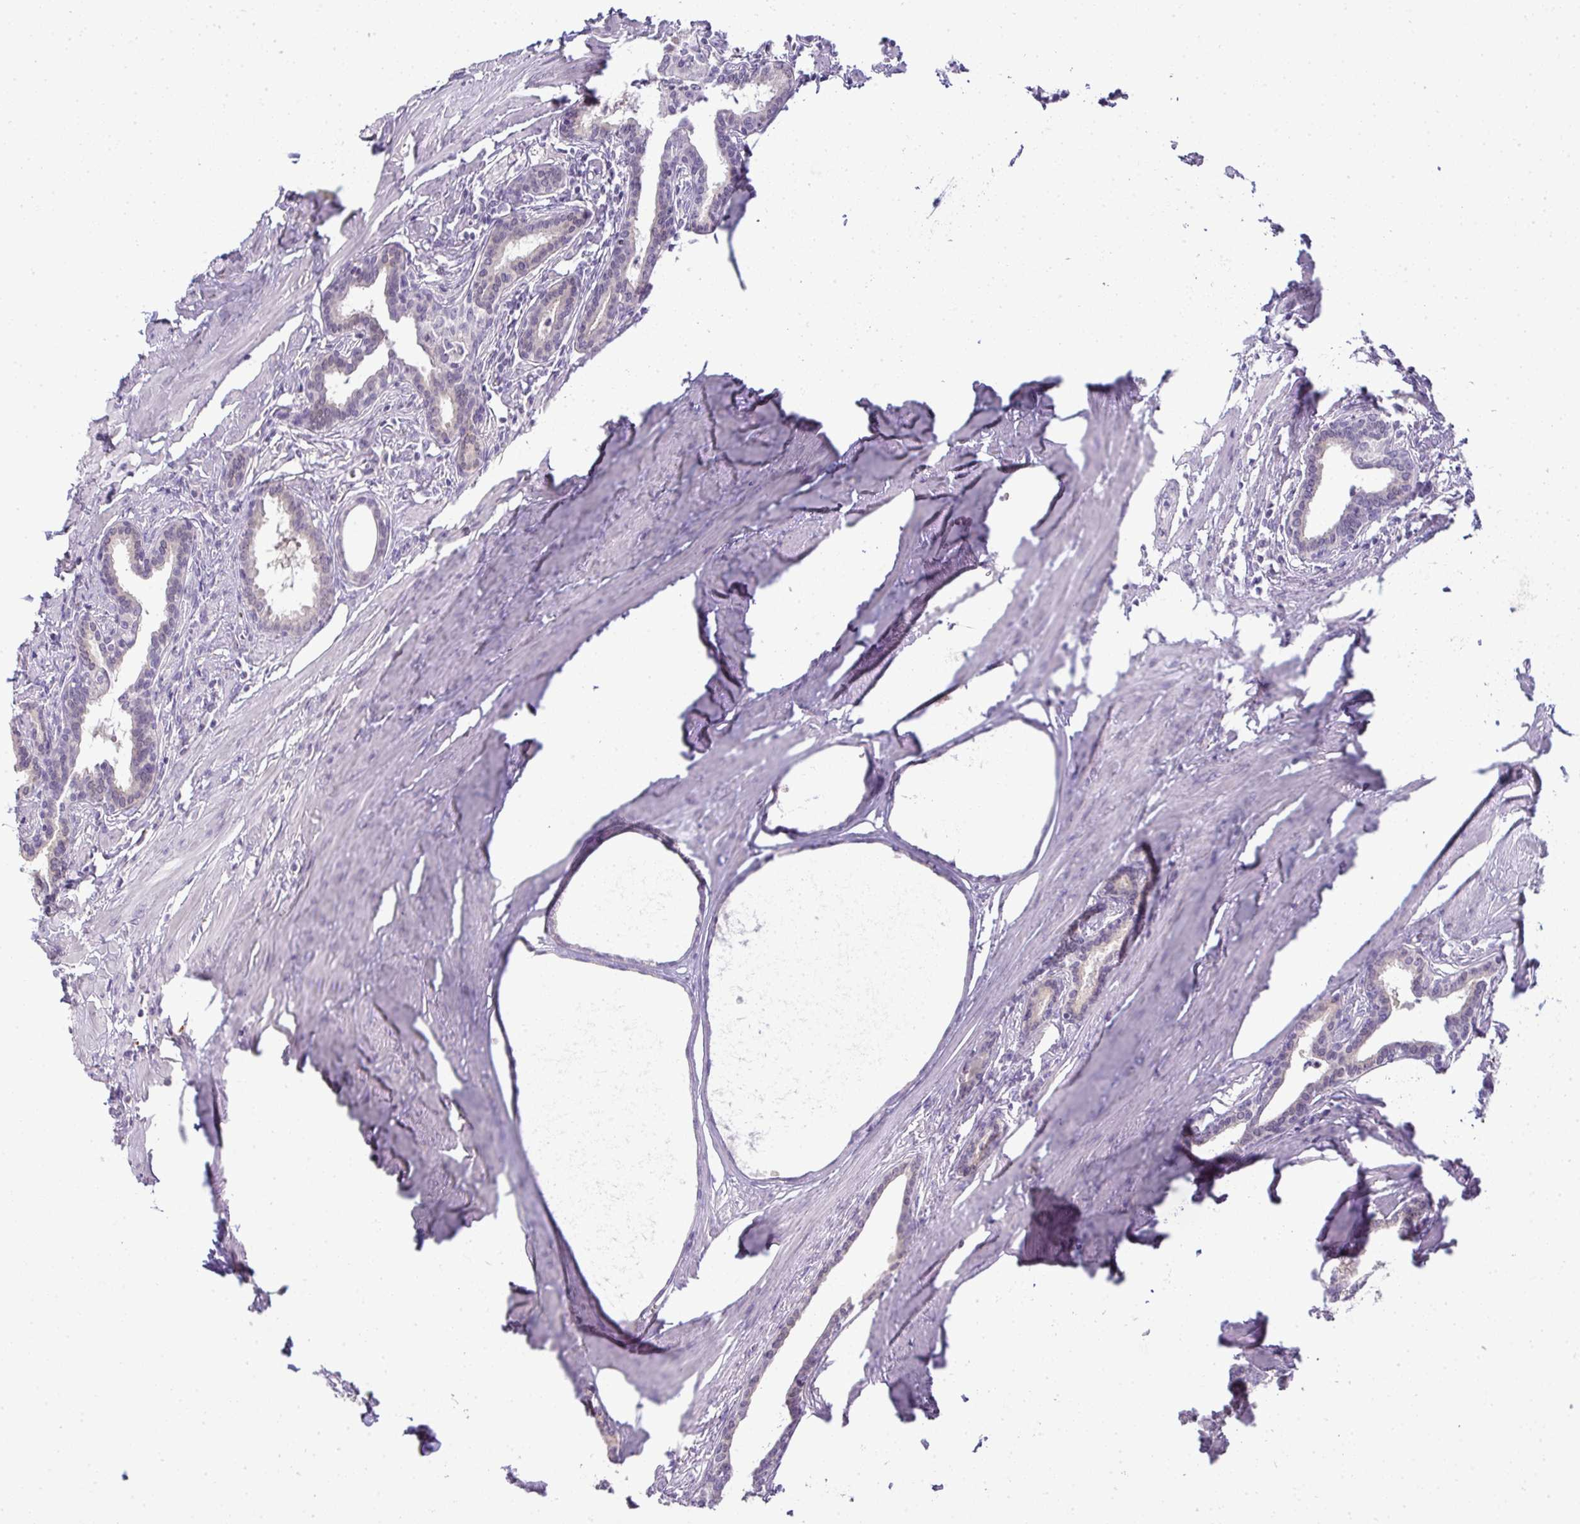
{"staining": {"intensity": "weak", "quantity": "<25%", "location": "cytoplasmic/membranous"}, "tissue": "prostate", "cell_type": "Glandular cells", "image_type": "normal", "snomed": [{"axis": "morphology", "description": "Normal tissue, NOS"}, {"axis": "topography", "description": "Prostate"}, {"axis": "topography", "description": "Peripheral nerve tissue"}], "caption": "A high-resolution micrograph shows immunohistochemistry (IHC) staining of unremarkable prostate, which exhibits no significant expression in glandular cells. (DAB (3,3'-diaminobenzidine) immunohistochemistry, high magnification).", "gene": "CMPK1", "patient": {"sex": "male", "age": 55}}